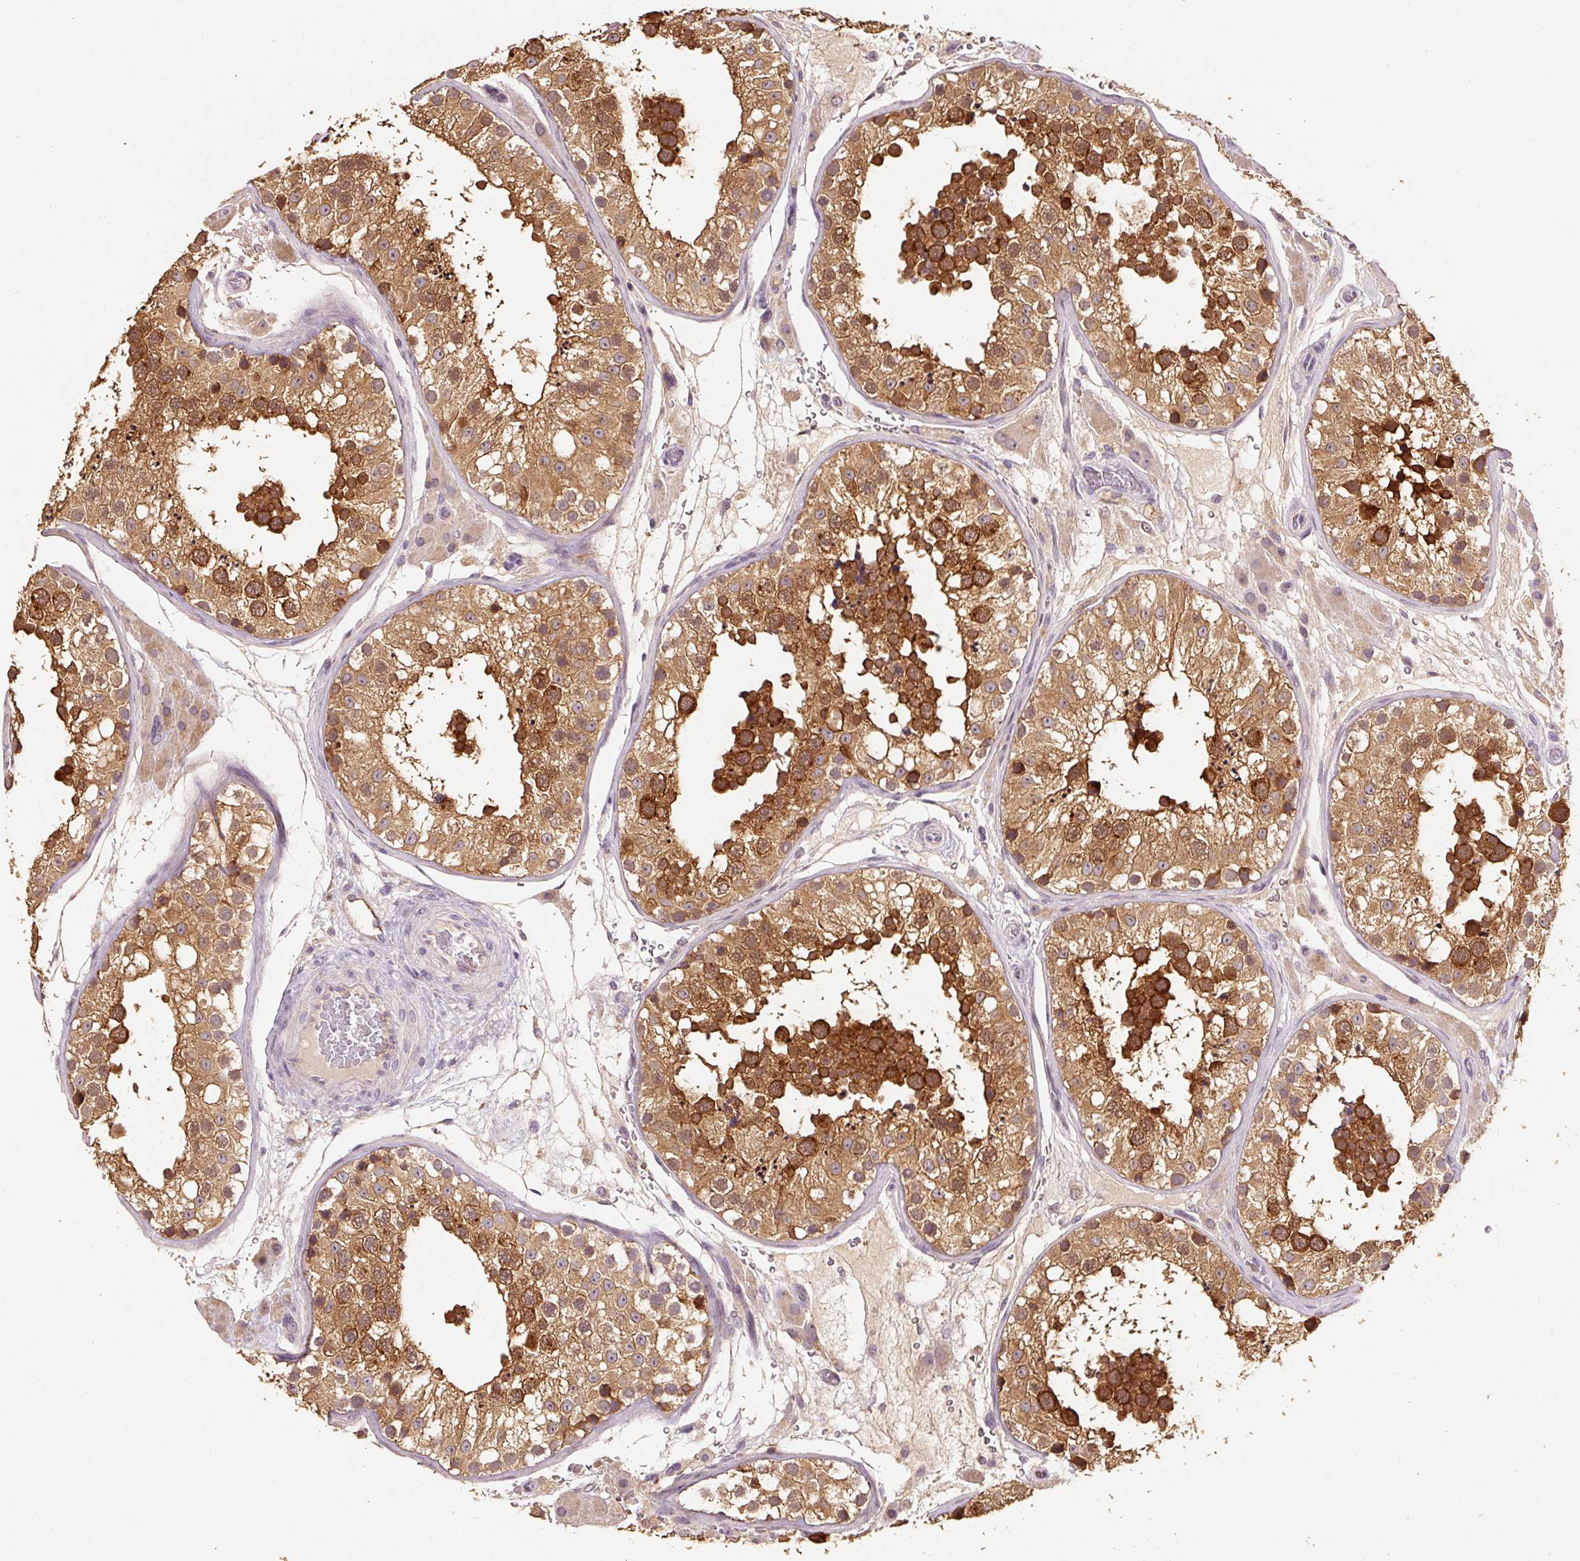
{"staining": {"intensity": "moderate", "quantity": ">75%", "location": "cytoplasmic/membranous"}, "tissue": "testis", "cell_type": "Cells in seminiferous ducts", "image_type": "normal", "snomed": [{"axis": "morphology", "description": "Normal tissue, NOS"}, {"axis": "topography", "description": "Testis"}], "caption": "Immunohistochemistry (IHC) of benign testis exhibits medium levels of moderate cytoplasmic/membranous expression in about >75% of cells in seminiferous ducts. (Brightfield microscopy of DAB IHC at high magnification).", "gene": "HERC2", "patient": {"sex": "male", "age": 26}}